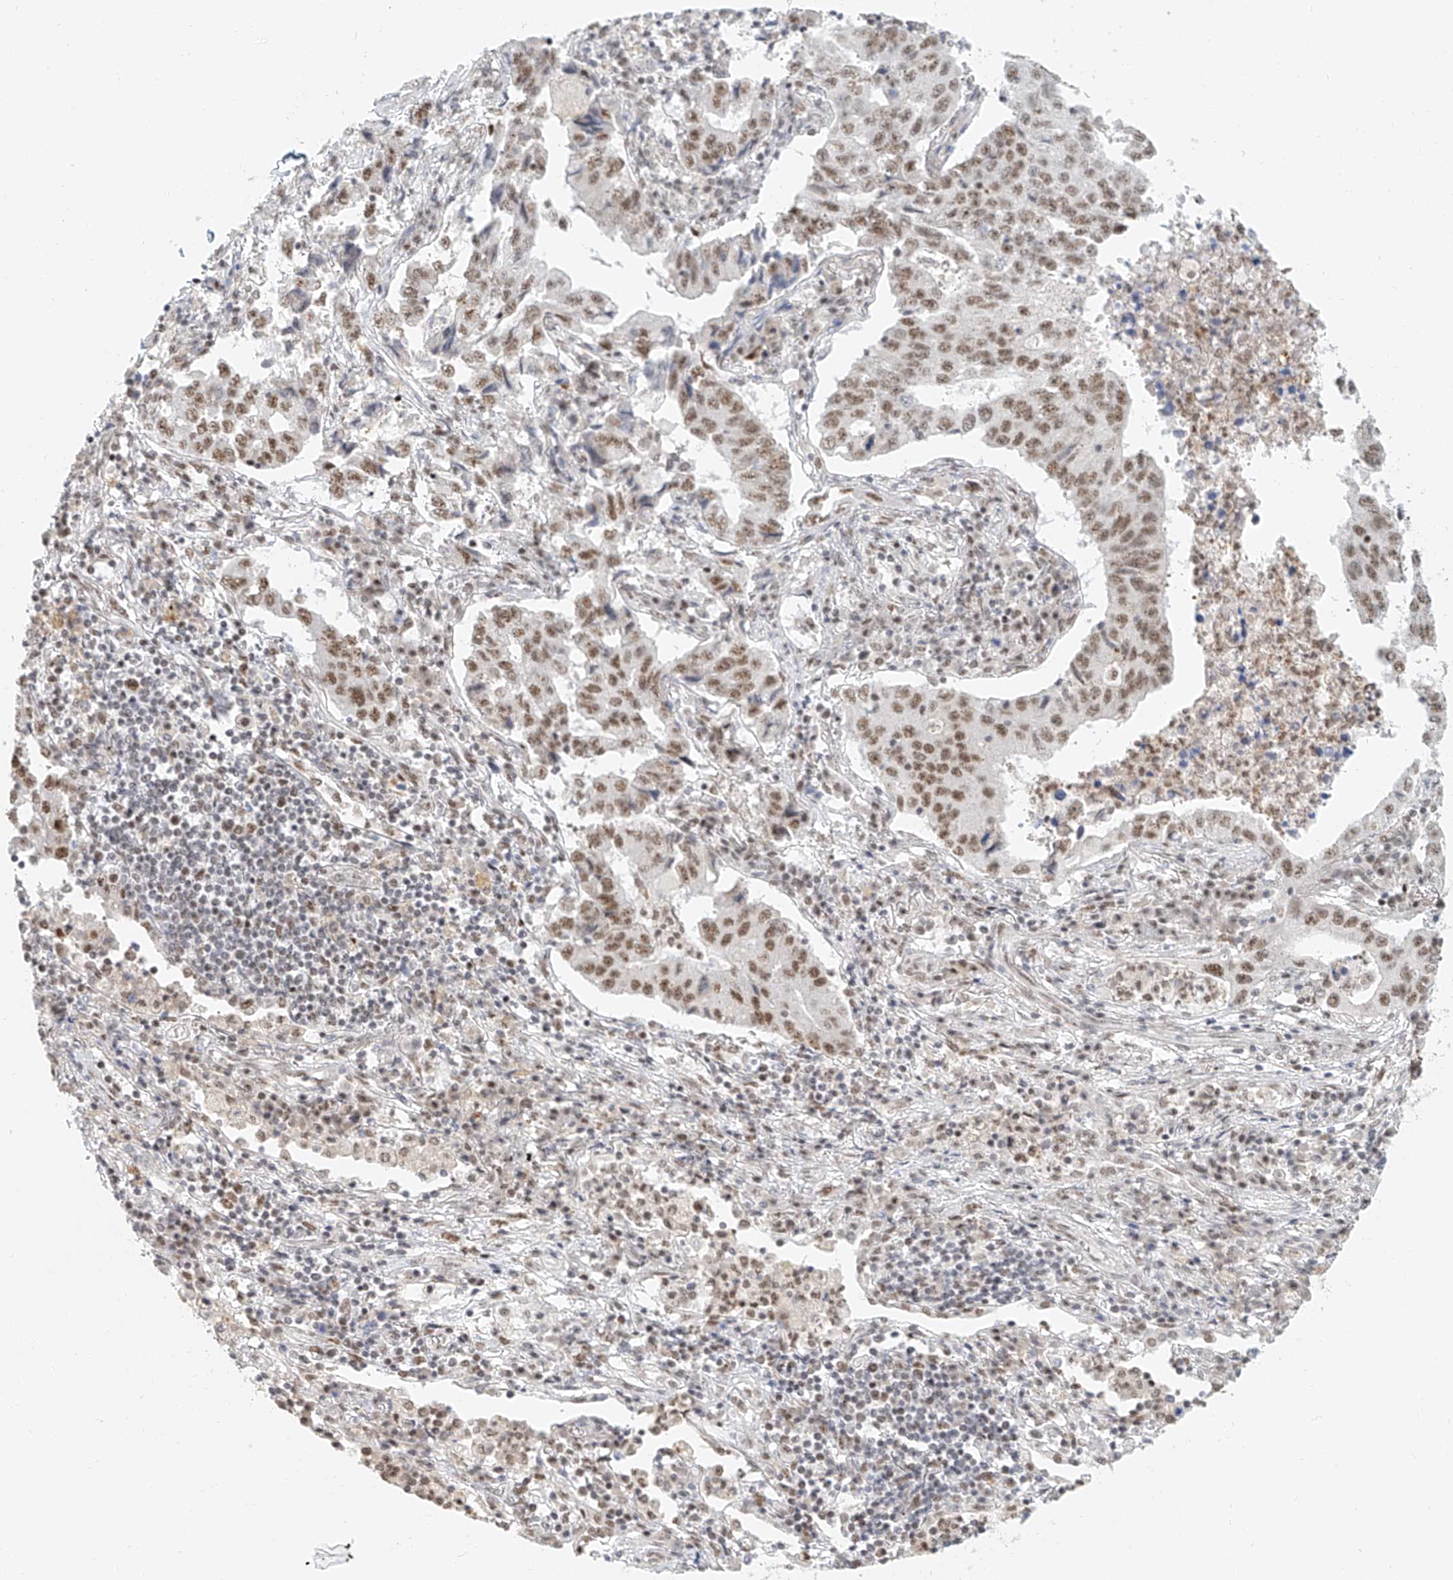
{"staining": {"intensity": "moderate", "quantity": ">75%", "location": "nuclear"}, "tissue": "lung cancer", "cell_type": "Tumor cells", "image_type": "cancer", "snomed": [{"axis": "morphology", "description": "Adenocarcinoma, NOS"}, {"axis": "topography", "description": "Lung"}], "caption": "Lung cancer (adenocarcinoma) was stained to show a protein in brown. There is medium levels of moderate nuclear staining in approximately >75% of tumor cells. The protein is shown in brown color, while the nuclei are stained blue.", "gene": "CXorf58", "patient": {"sex": "female", "age": 51}}